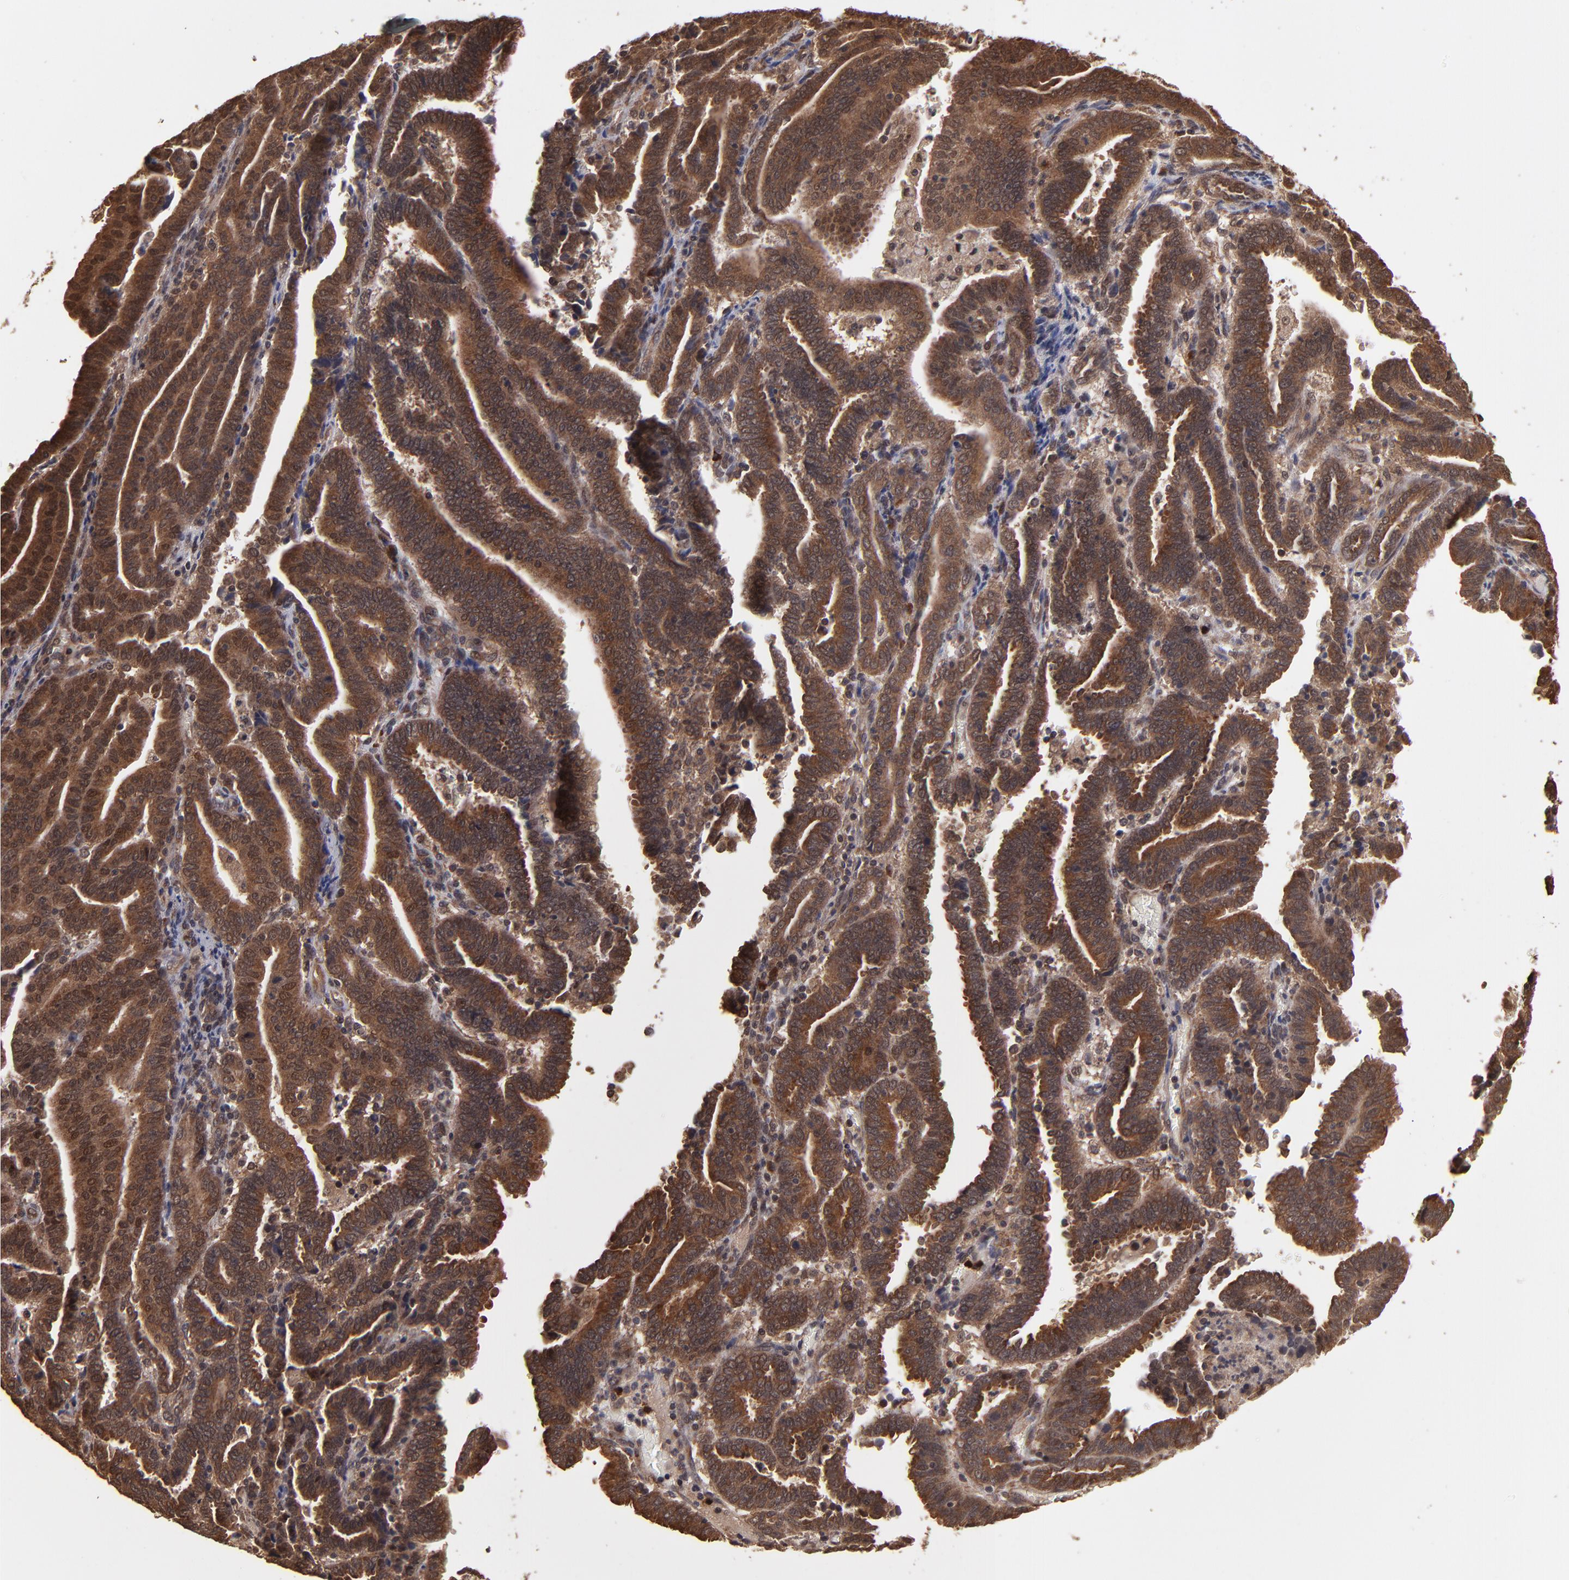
{"staining": {"intensity": "strong", "quantity": ">75%", "location": "cytoplasmic/membranous"}, "tissue": "endometrial cancer", "cell_type": "Tumor cells", "image_type": "cancer", "snomed": [{"axis": "morphology", "description": "Adenocarcinoma, NOS"}, {"axis": "topography", "description": "Uterus"}], "caption": "Protein staining of endometrial cancer (adenocarcinoma) tissue reveals strong cytoplasmic/membranous staining in approximately >75% of tumor cells.", "gene": "NFE2L2", "patient": {"sex": "female", "age": 83}}